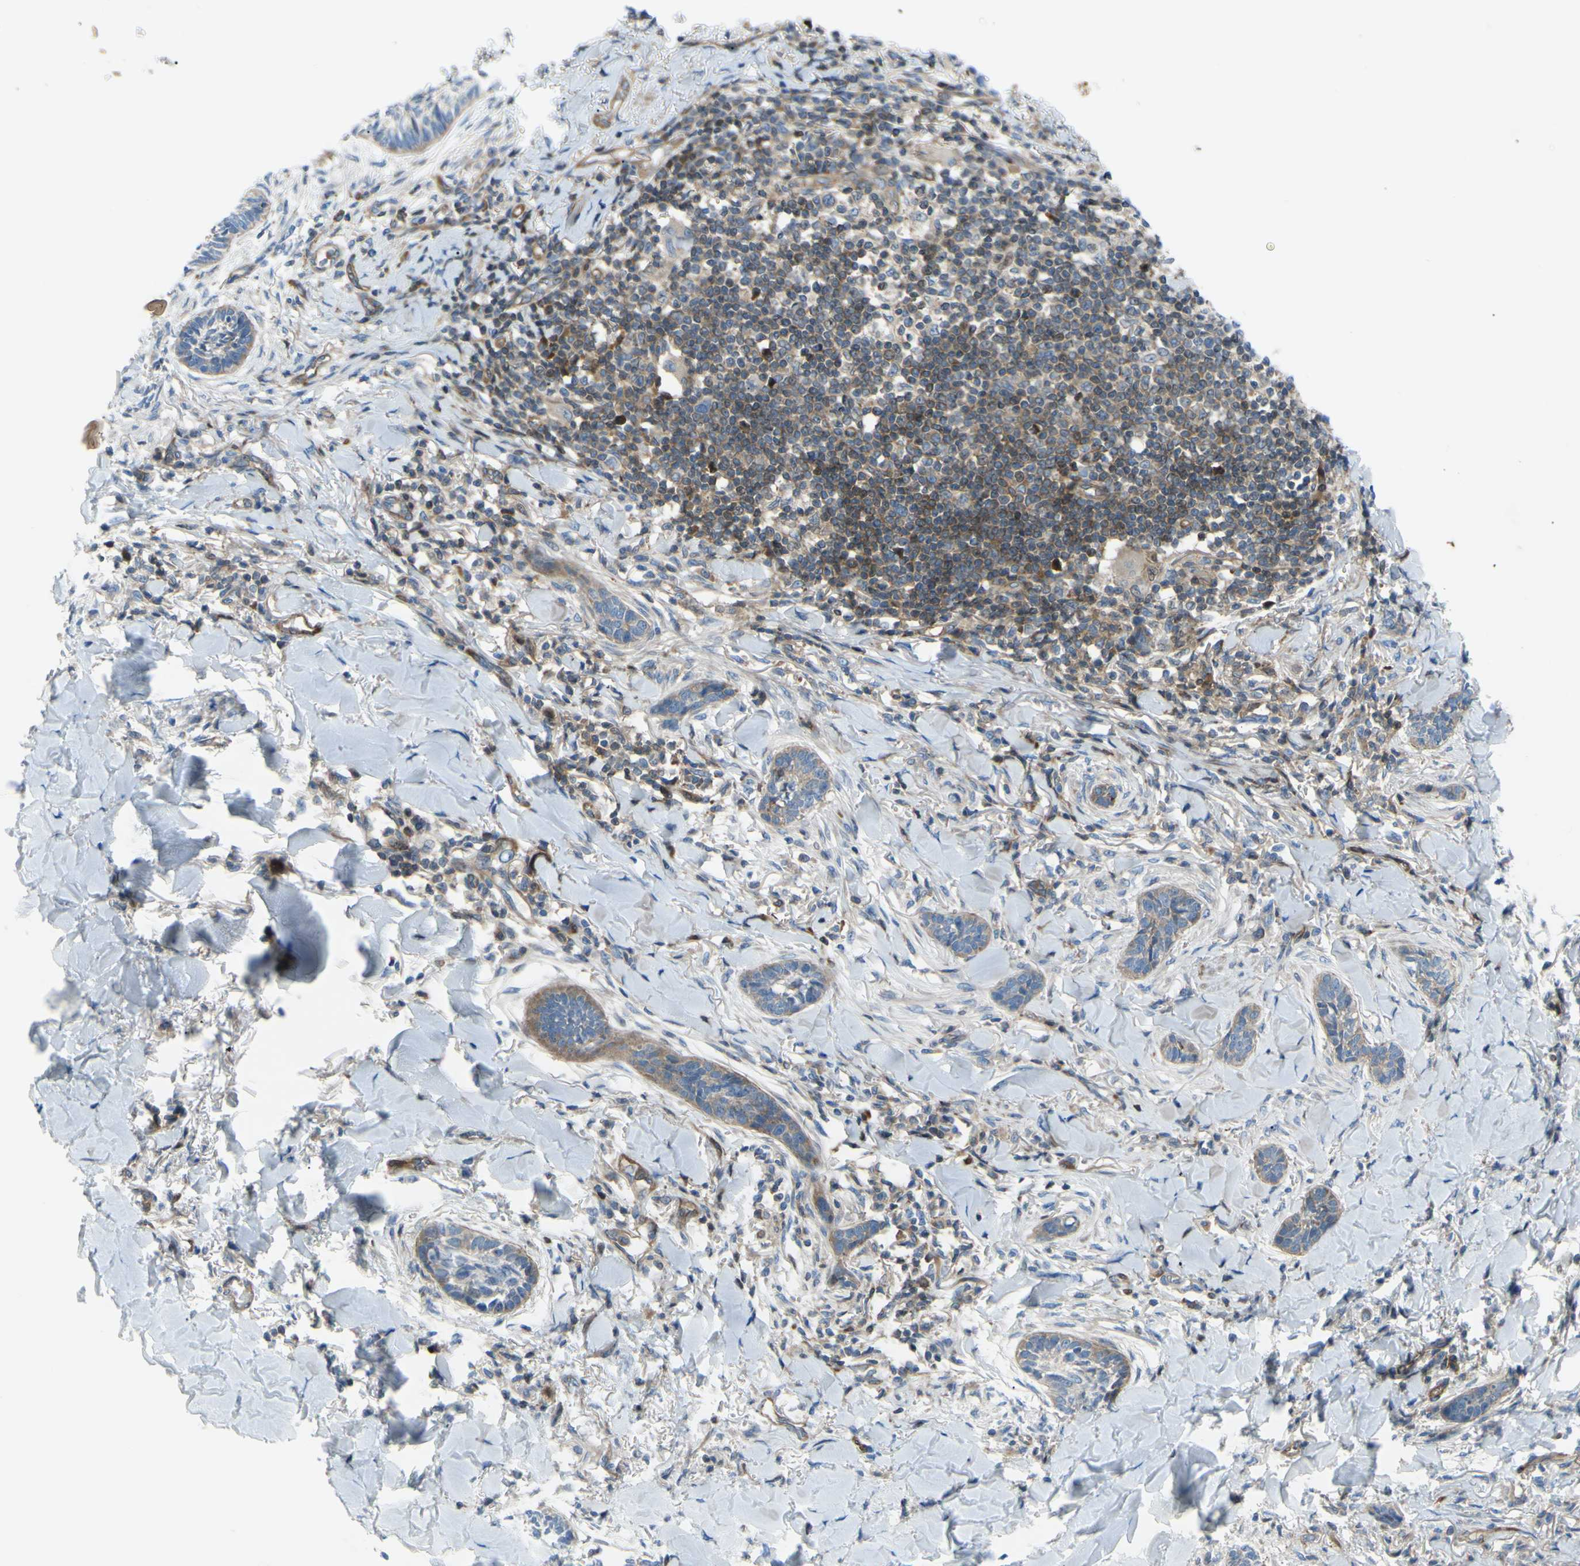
{"staining": {"intensity": "moderate", "quantity": "<25%", "location": "cytoplasmic/membranous"}, "tissue": "skin cancer", "cell_type": "Tumor cells", "image_type": "cancer", "snomed": [{"axis": "morphology", "description": "Papilloma, NOS"}, {"axis": "morphology", "description": "Basal cell carcinoma"}, {"axis": "topography", "description": "Skin"}], "caption": "Skin papilloma was stained to show a protein in brown. There is low levels of moderate cytoplasmic/membranous staining in about <25% of tumor cells.", "gene": "PAK2", "patient": {"sex": "male", "age": 87}}